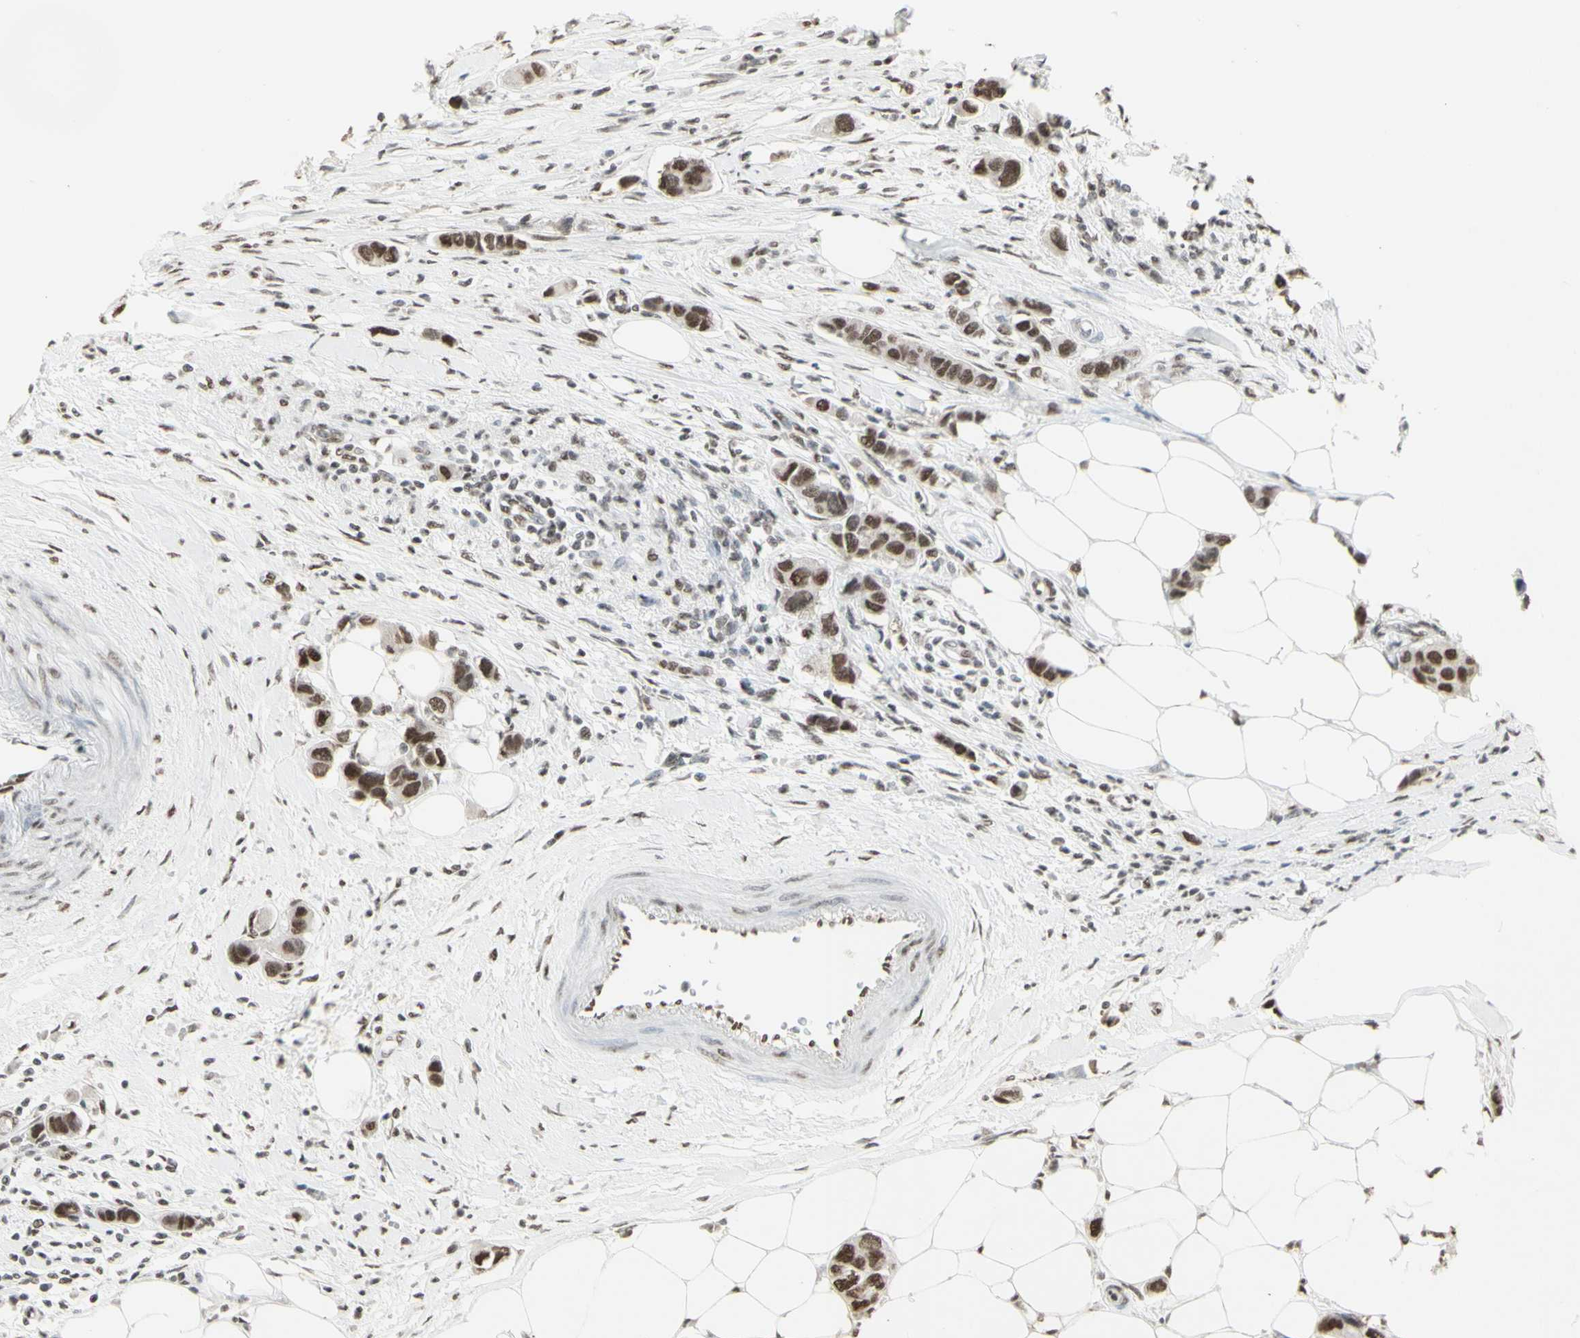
{"staining": {"intensity": "strong", "quantity": ">75%", "location": "nuclear"}, "tissue": "breast cancer", "cell_type": "Tumor cells", "image_type": "cancer", "snomed": [{"axis": "morphology", "description": "Normal tissue, NOS"}, {"axis": "morphology", "description": "Duct carcinoma"}, {"axis": "topography", "description": "Breast"}], "caption": "This micrograph shows intraductal carcinoma (breast) stained with IHC to label a protein in brown. The nuclear of tumor cells show strong positivity for the protein. Nuclei are counter-stained blue.", "gene": "TRIM28", "patient": {"sex": "female", "age": 50}}